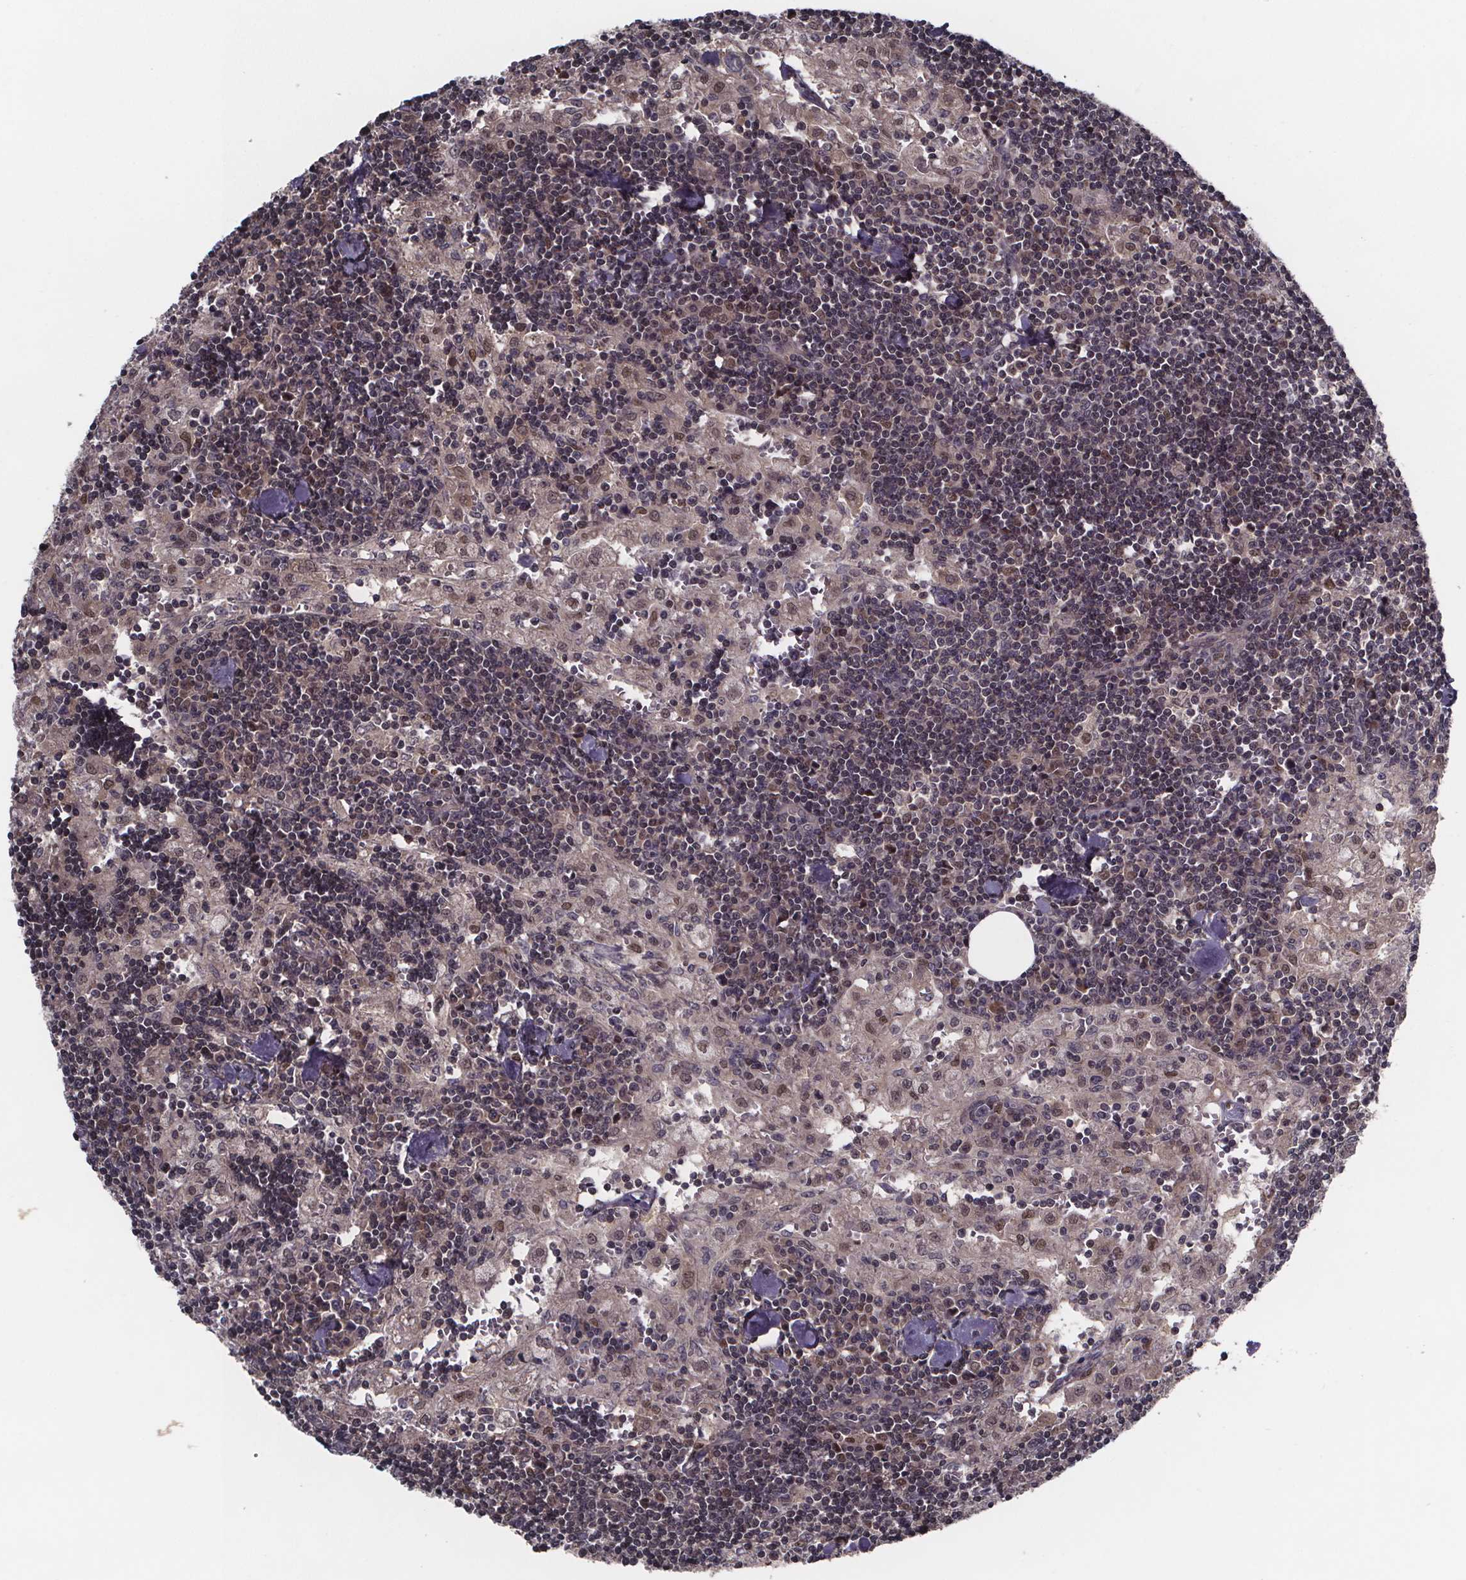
{"staining": {"intensity": "weak", "quantity": "25%-75%", "location": "nuclear"}, "tissue": "lymph node", "cell_type": "Germinal center cells", "image_type": "normal", "snomed": [{"axis": "morphology", "description": "Normal tissue, NOS"}, {"axis": "topography", "description": "Lymph node"}], "caption": "High-magnification brightfield microscopy of normal lymph node stained with DAB (3,3'-diaminobenzidine) (brown) and counterstained with hematoxylin (blue). germinal center cells exhibit weak nuclear positivity is present in approximately25%-75% of cells. (Brightfield microscopy of DAB IHC at high magnification).", "gene": "FN3KRP", "patient": {"sex": "male", "age": 55}}